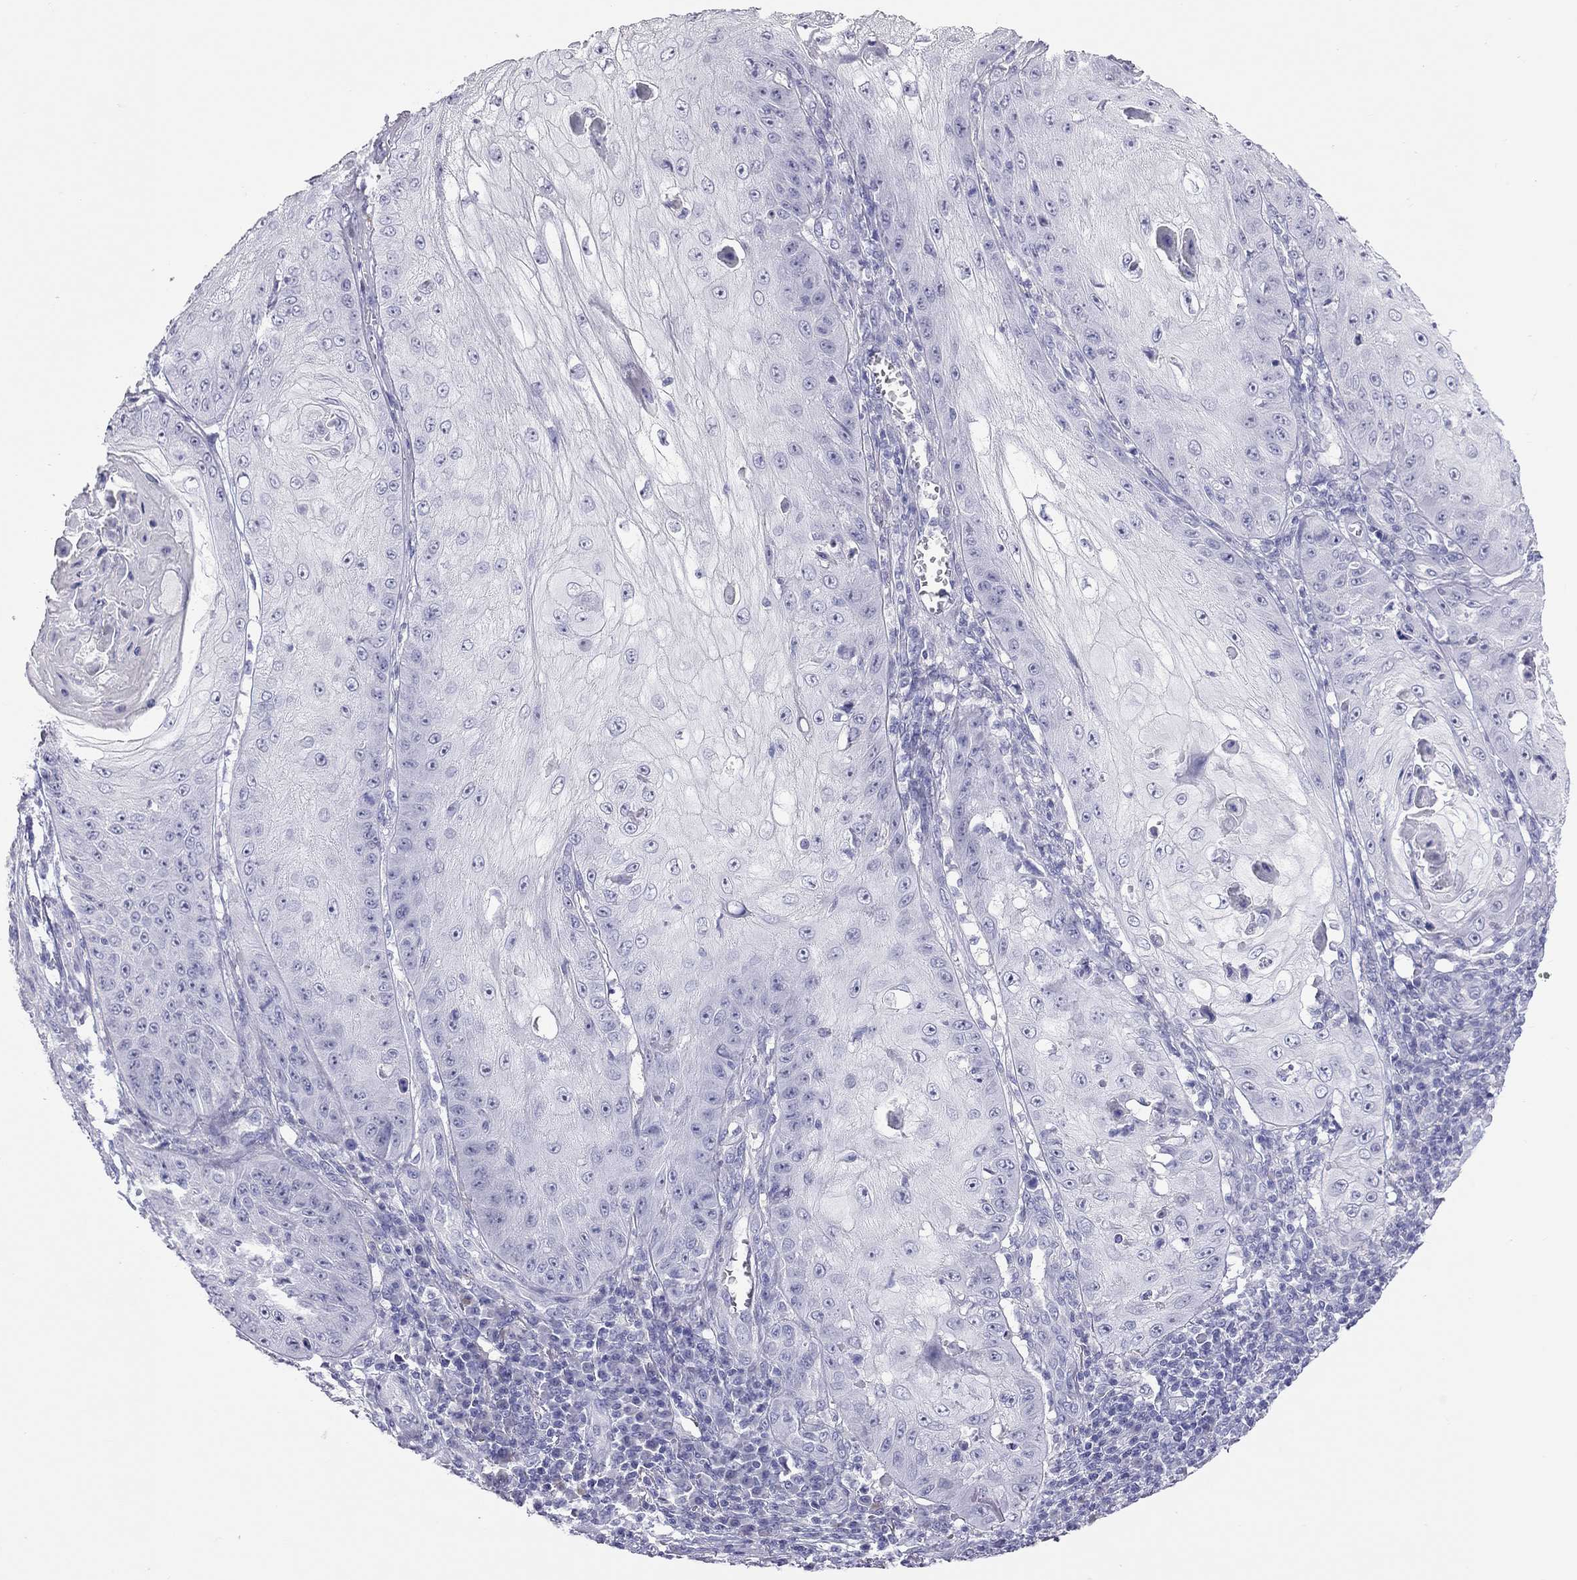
{"staining": {"intensity": "negative", "quantity": "none", "location": "none"}, "tissue": "skin cancer", "cell_type": "Tumor cells", "image_type": "cancer", "snomed": [{"axis": "morphology", "description": "Squamous cell carcinoma, NOS"}, {"axis": "topography", "description": "Skin"}], "caption": "Immunohistochemical staining of human skin squamous cell carcinoma shows no significant positivity in tumor cells. (DAB (3,3'-diaminobenzidine) immunohistochemistry visualized using brightfield microscopy, high magnification).", "gene": "IL17REL", "patient": {"sex": "male", "age": 70}}